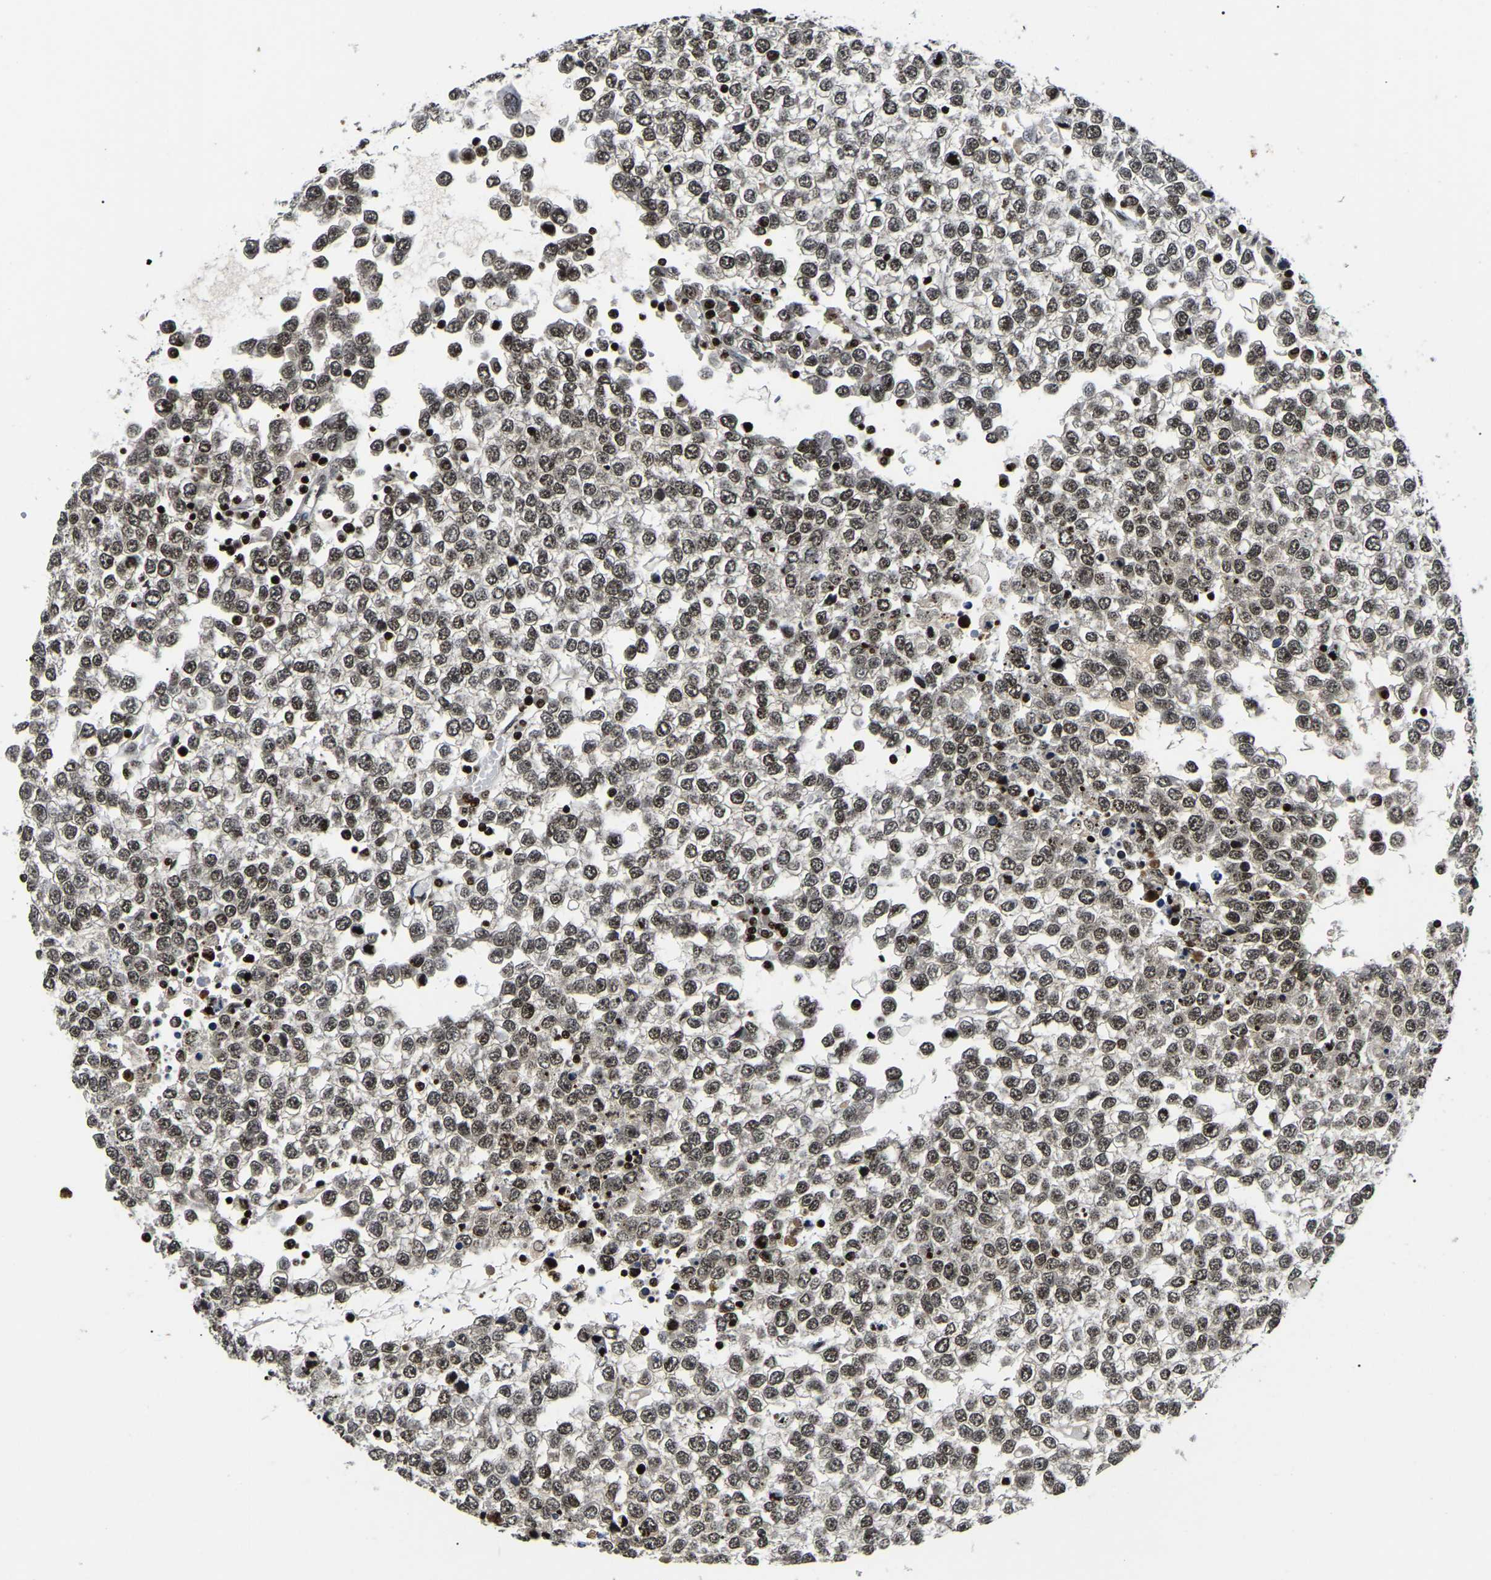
{"staining": {"intensity": "weak", "quantity": ">75%", "location": "nuclear"}, "tissue": "testis cancer", "cell_type": "Tumor cells", "image_type": "cancer", "snomed": [{"axis": "morphology", "description": "Seminoma, NOS"}, {"axis": "topography", "description": "Testis"}], "caption": "Approximately >75% of tumor cells in human testis cancer demonstrate weak nuclear protein staining as visualized by brown immunohistochemical staining.", "gene": "LRRC61", "patient": {"sex": "male", "age": 65}}